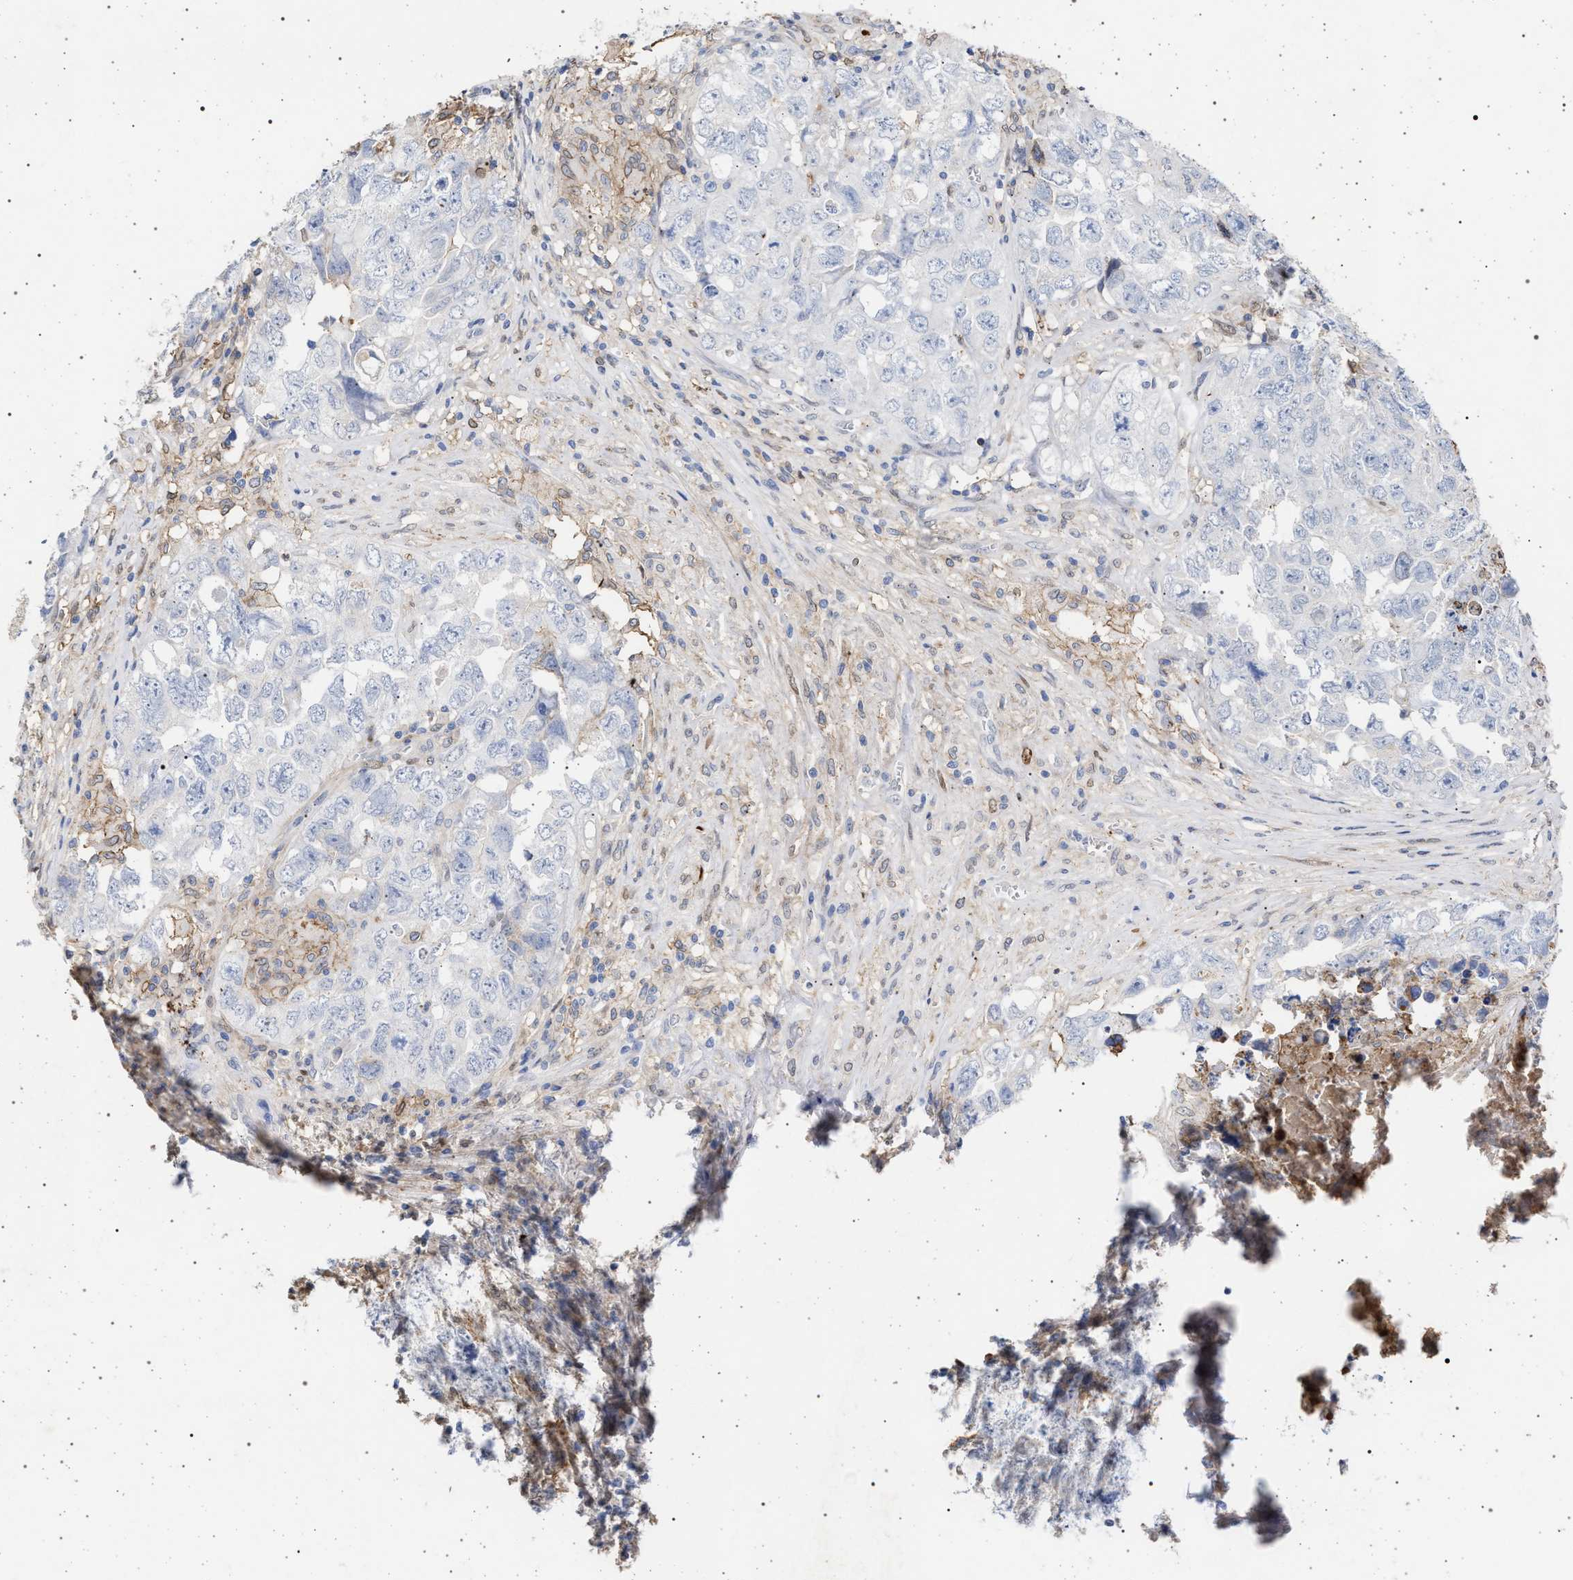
{"staining": {"intensity": "negative", "quantity": "none", "location": "none"}, "tissue": "testis cancer", "cell_type": "Tumor cells", "image_type": "cancer", "snomed": [{"axis": "morphology", "description": "Seminoma, NOS"}, {"axis": "morphology", "description": "Carcinoma, Embryonal, NOS"}, {"axis": "topography", "description": "Testis"}], "caption": "Immunohistochemical staining of testis seminoma shows no significant positivity in tumor cells. (Brightfield microscopy of DAB immunohistochemistry at high magnification).", "gene": "PLG", "patient": {"sex": "male", "age": 43}}